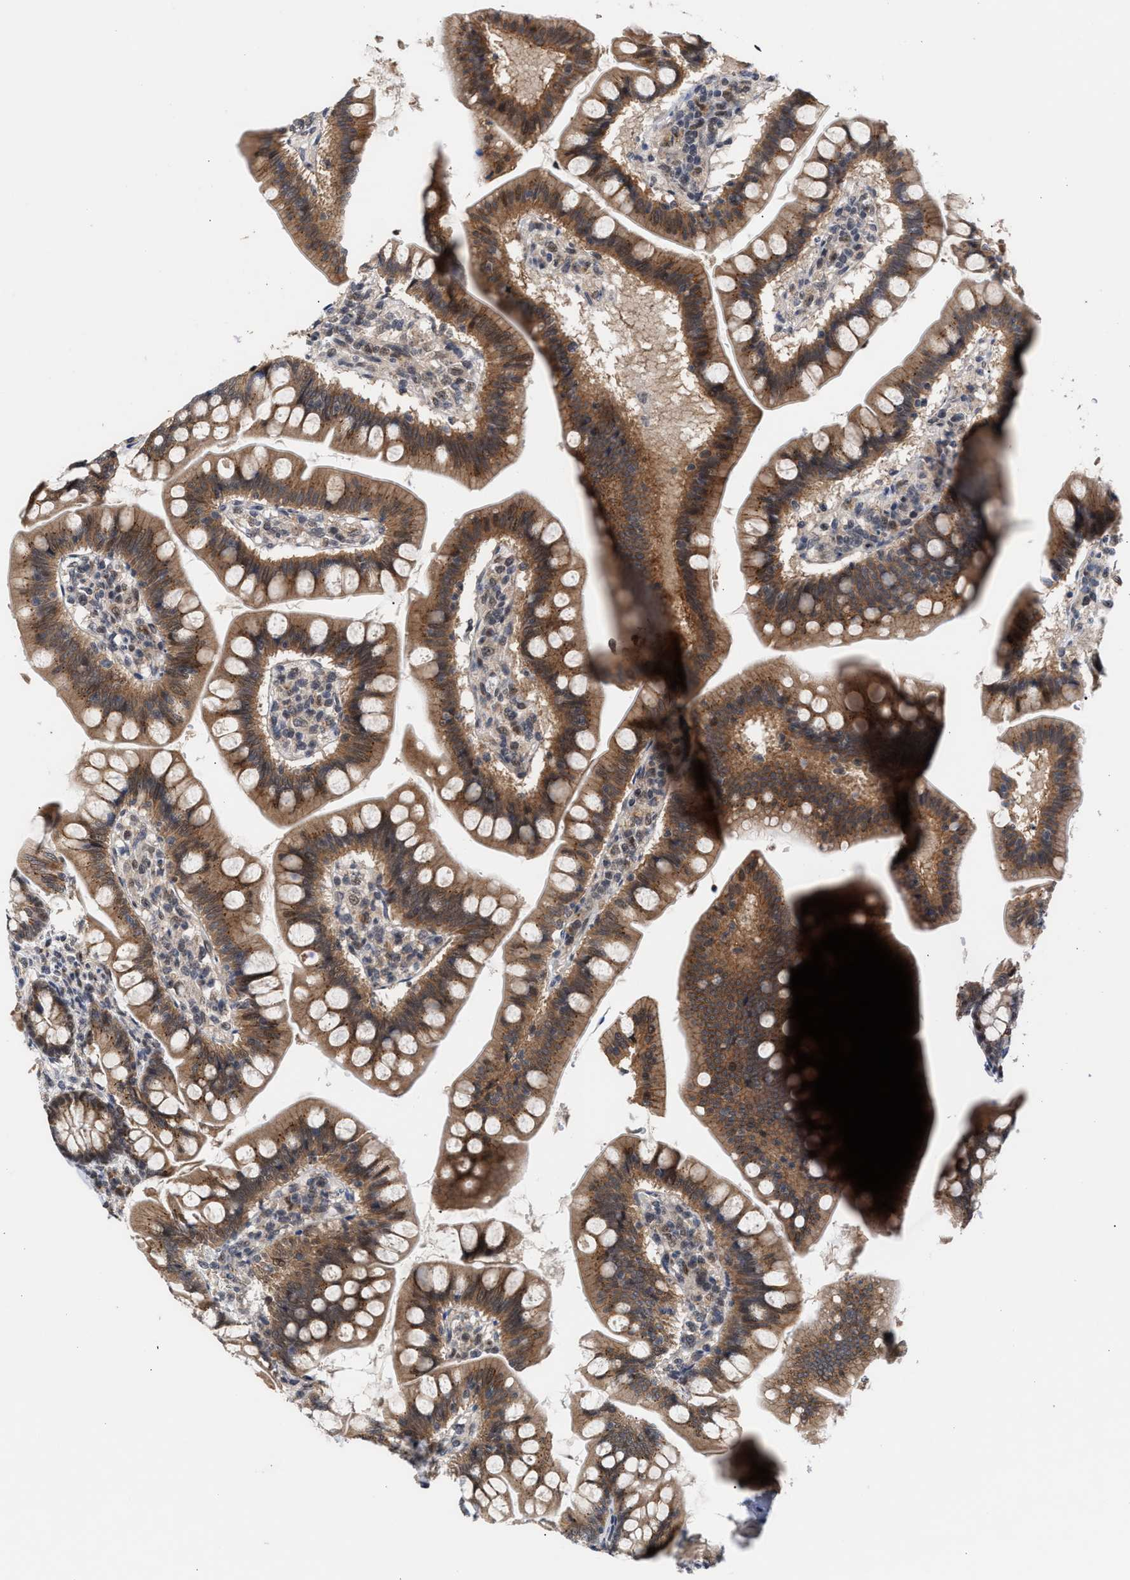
{"staining": {"intensity": "moderate", "quantity": ">75%", "location": "cytoplasmic/membranous"}, "tissue": "small intestine", "cell_type": "Glandular cells", "image_type": "normal", "snomed": [{"axis": "morphology", "description": "Normal tissue, NOS"}, {"axis": "topography", "description": "Small intestine"}], "caption": "Moderate cytoplasmic/membranous staining for a protein is appreciated in approximately >75% of glandular cells of normal small intestine using immunohistochemistry (IHC).", "gene": "MKNK2", "patient": {"sex": "male", "age": 7}}